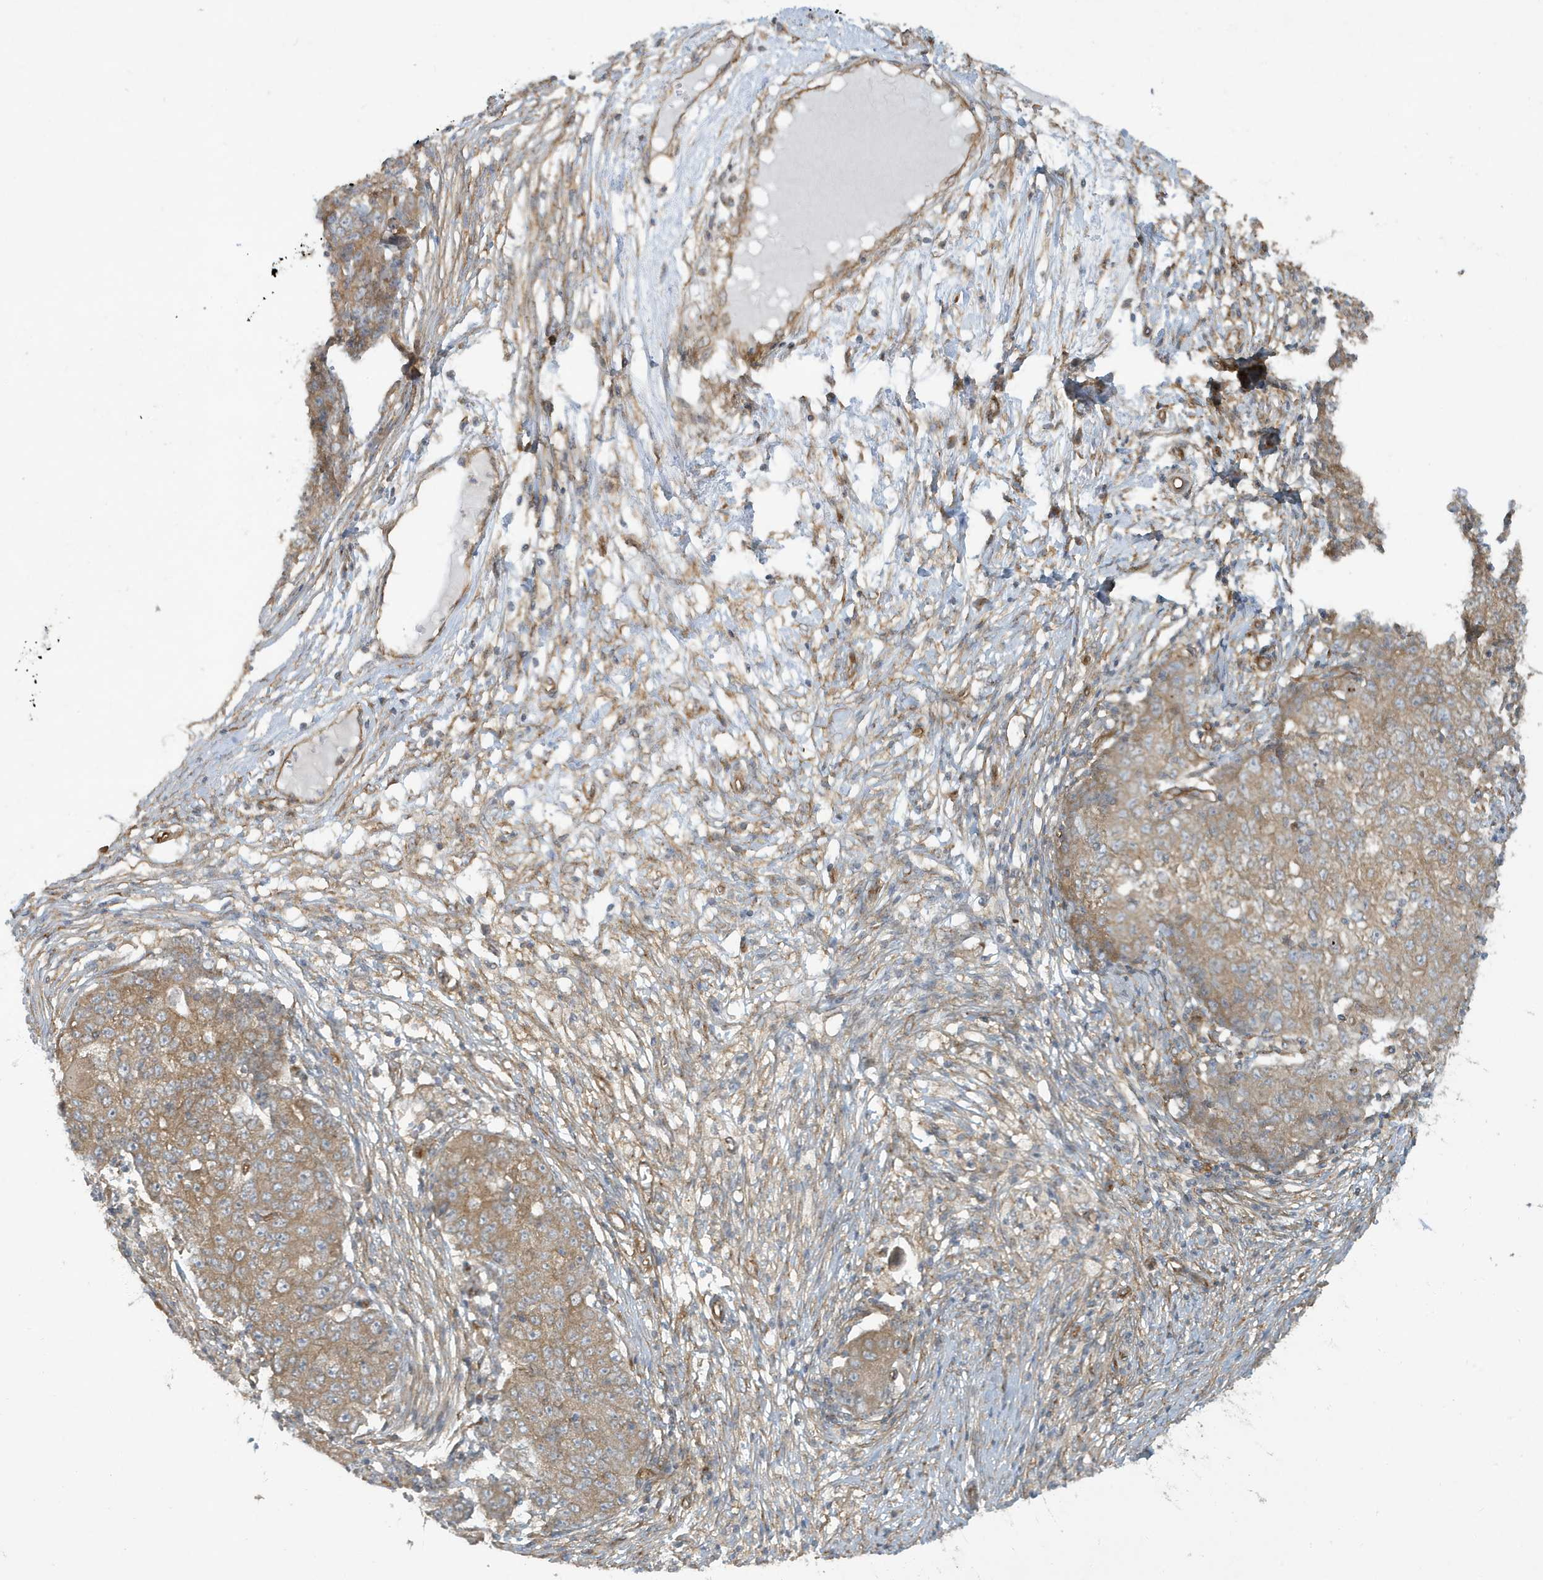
{"staining": {"intensity": "weak", "quantity": ">75%", "location": "cytoplasmic/membranous"}, "tissue": "ovarian cancer", "cell_type": "Tumor cells", "image_type": "cancer", "snomed": [{"axis": "morphology", "description": "Carcinoma, endometroid"}, {"axis": "topography", "description": "Ovary"}], "caption": "Endometroid carcinoma (ovarian) tissue exhibits weak cytoplasmic/membranous positivity in about >75% of tumor cells, visualized by immunohistochemistry.", "gene": "ATP23", "patient": {"sex": "female", "age": 42}}